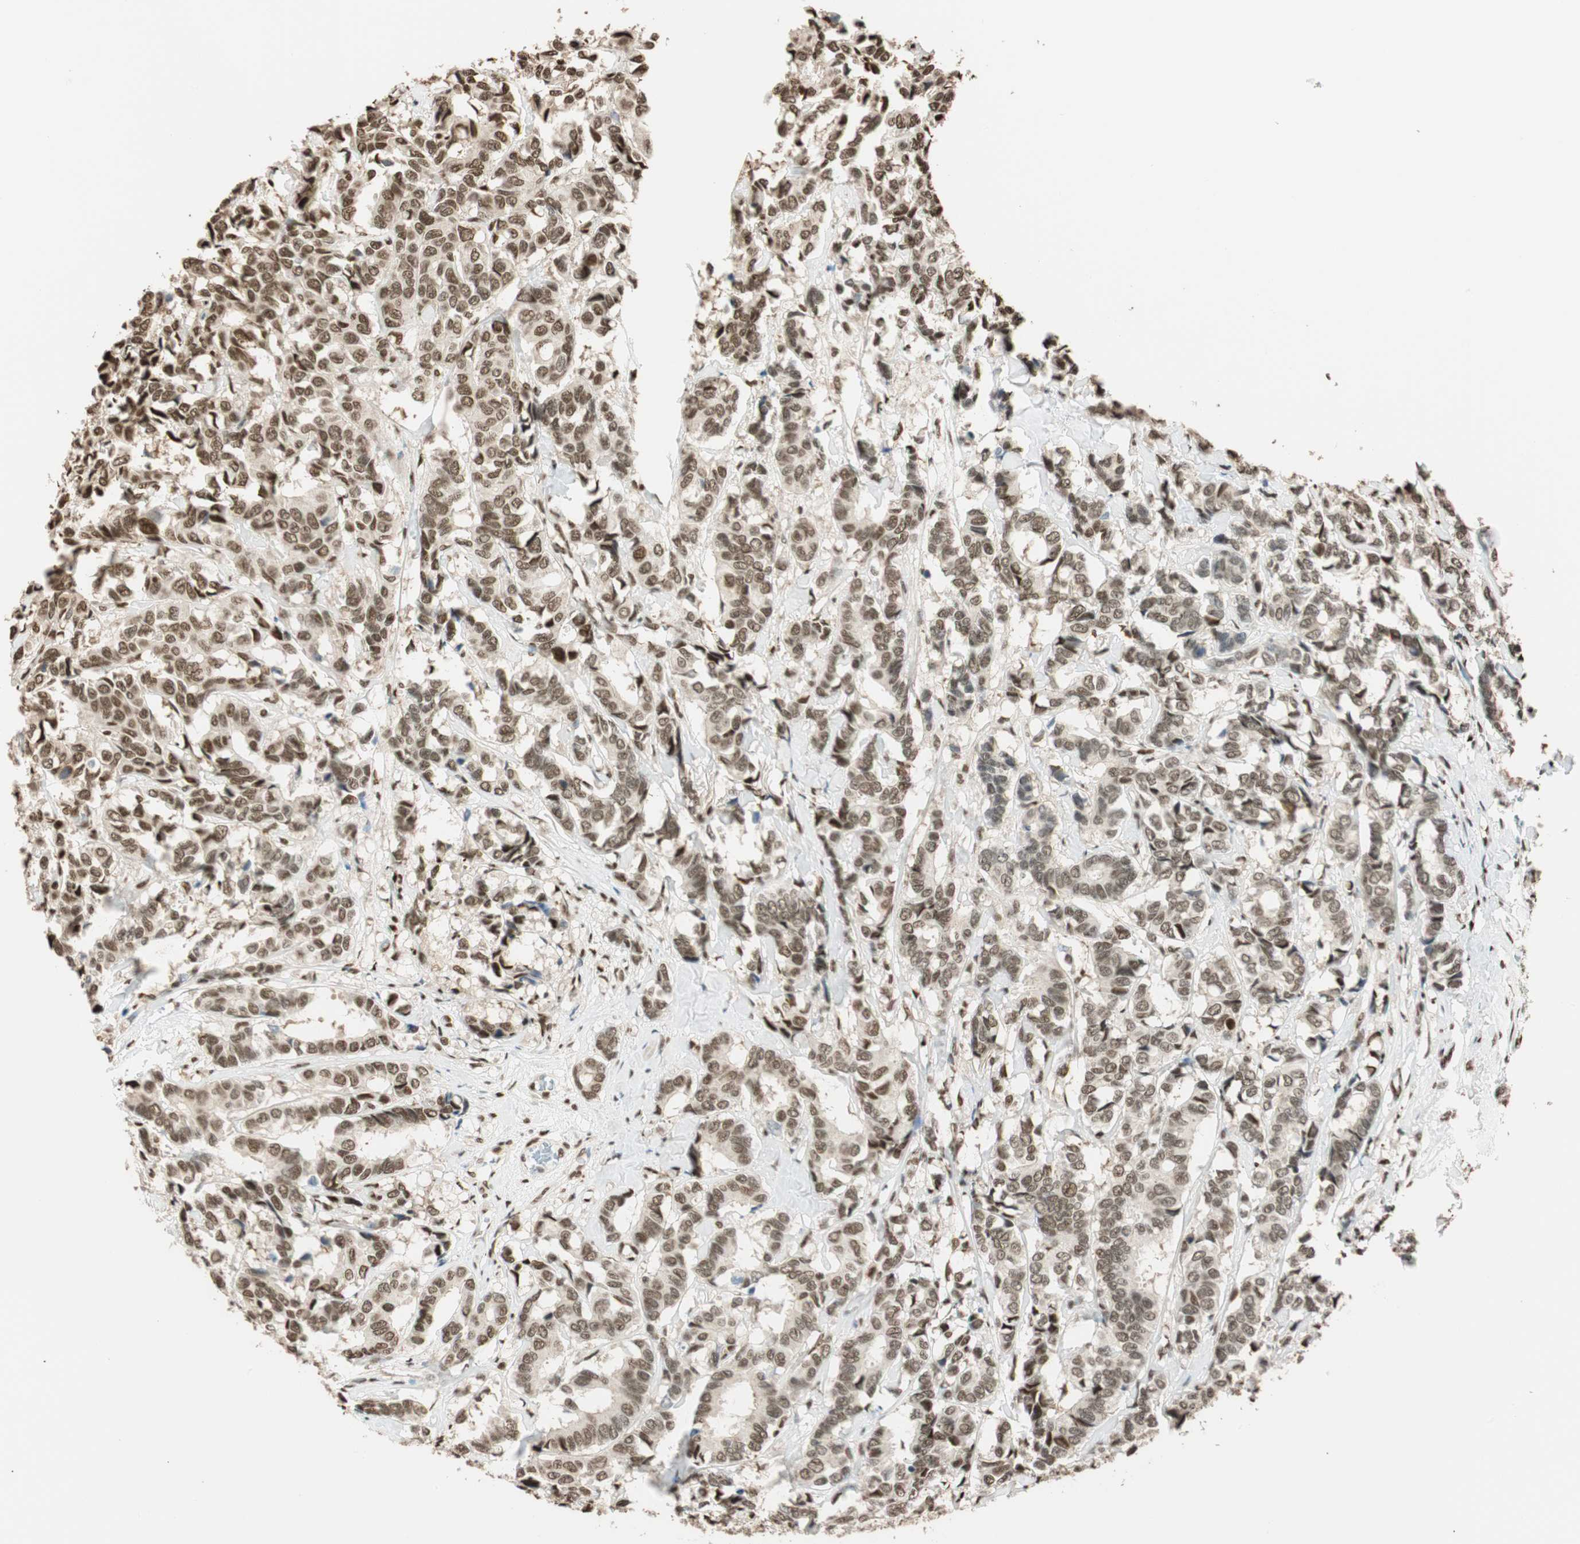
{"staining": {"intensity": "weak", "quantity": "25%-75%", "location": "nuclear"}, "tissue": "breast cancer", "cell_type": "Tumor cells", "image_type": "cancer", "snomed": [{"axis": "morphology", "description": "Duct carcinoma"}, {"axis": "topography", "description": "Breast"}], "caption": "There is low levels of weak nuclear staining in tumor cells of breast cancer (infiltrating ductal carcinoma), as demonstrated by immunohistochemical staining (brown color).", "gene": "FANCG", "patient": {"sex": "female", "age": 87}}